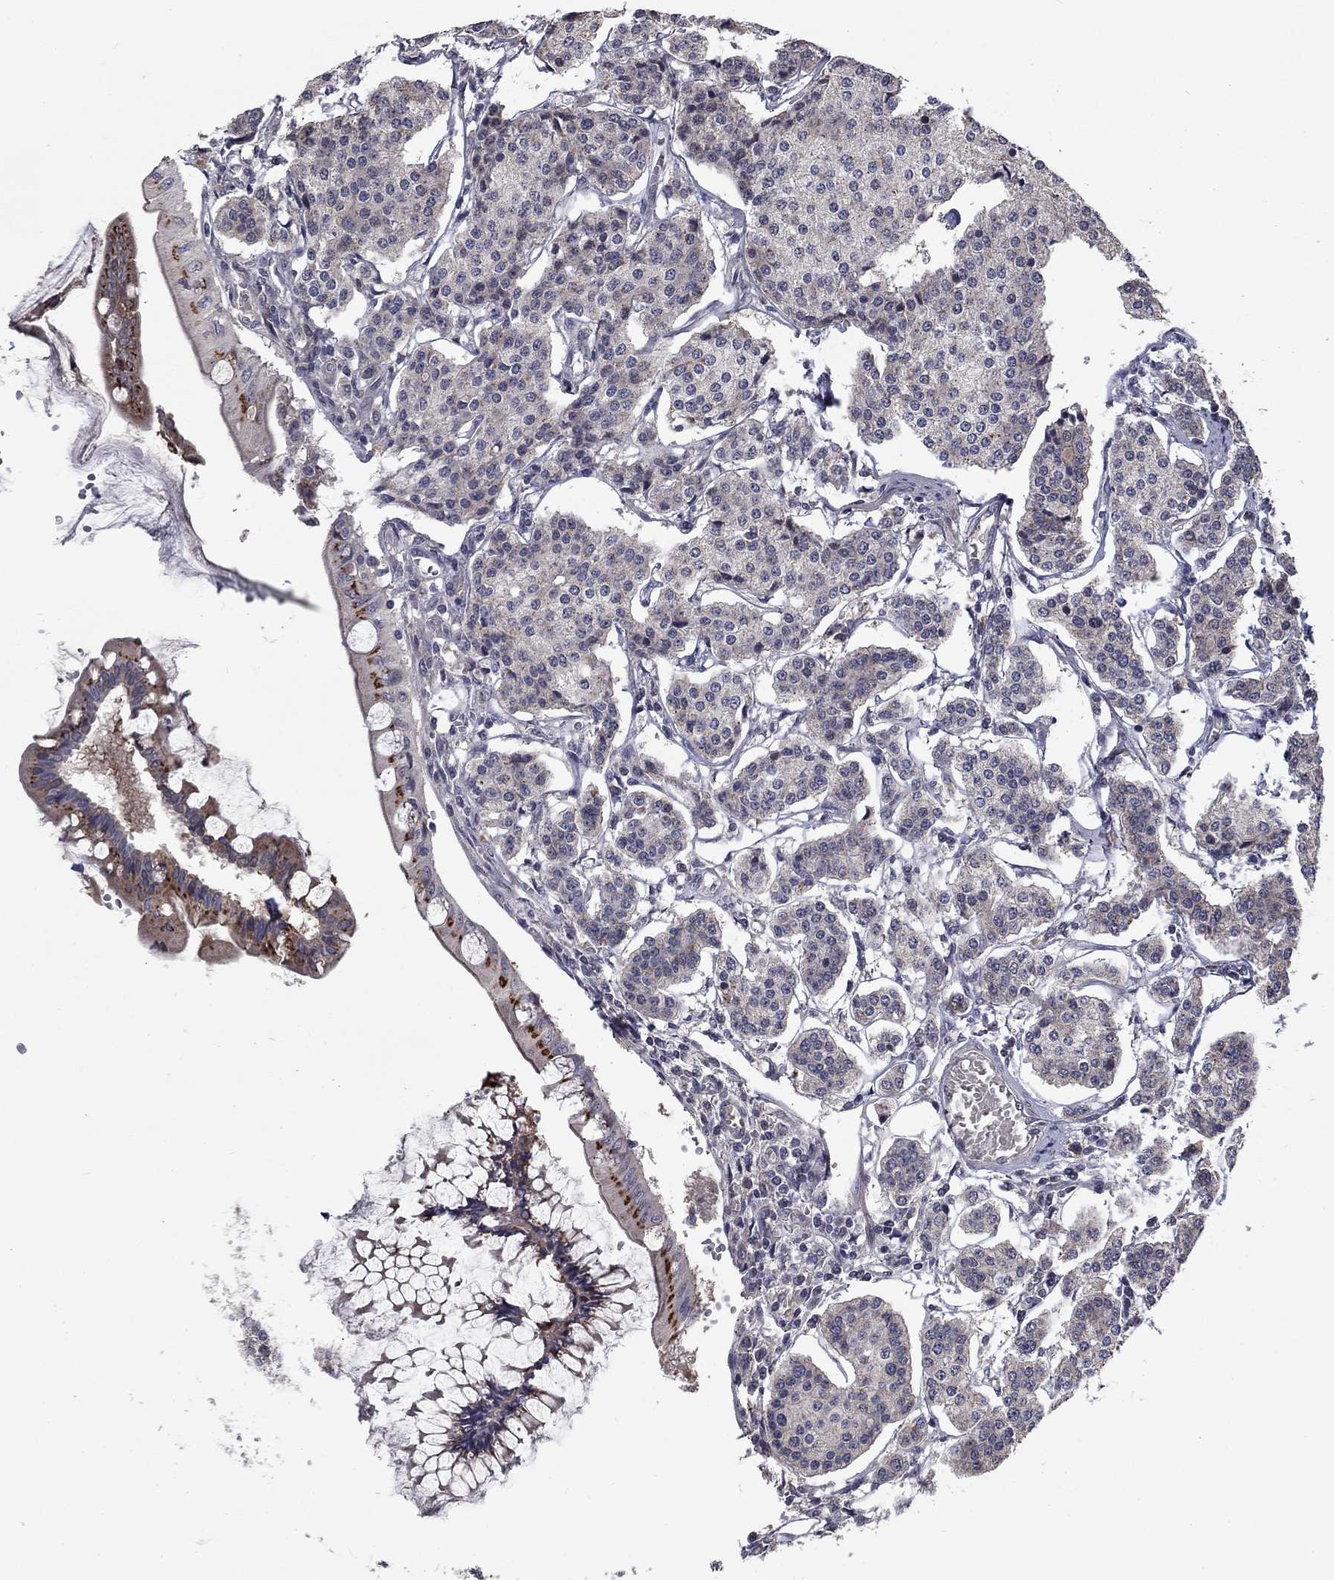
{"staining": {"intensity": "negative", "quantity": "none", "location": "none"}, "tissue": "carcinoid", "cell_type": "Tumor cells", "image_type": "cancer", "snomed": [{"axis": "morphology", "description": "Carcinoid, malignant, NOS"}, {"axis": "topography", "description": "Small intestine"}], "caption": "There is no significant expression in tumor cells of carcinoid.", "gene": "FAM3B", "patient": {"sex": "female", "age": 65}}